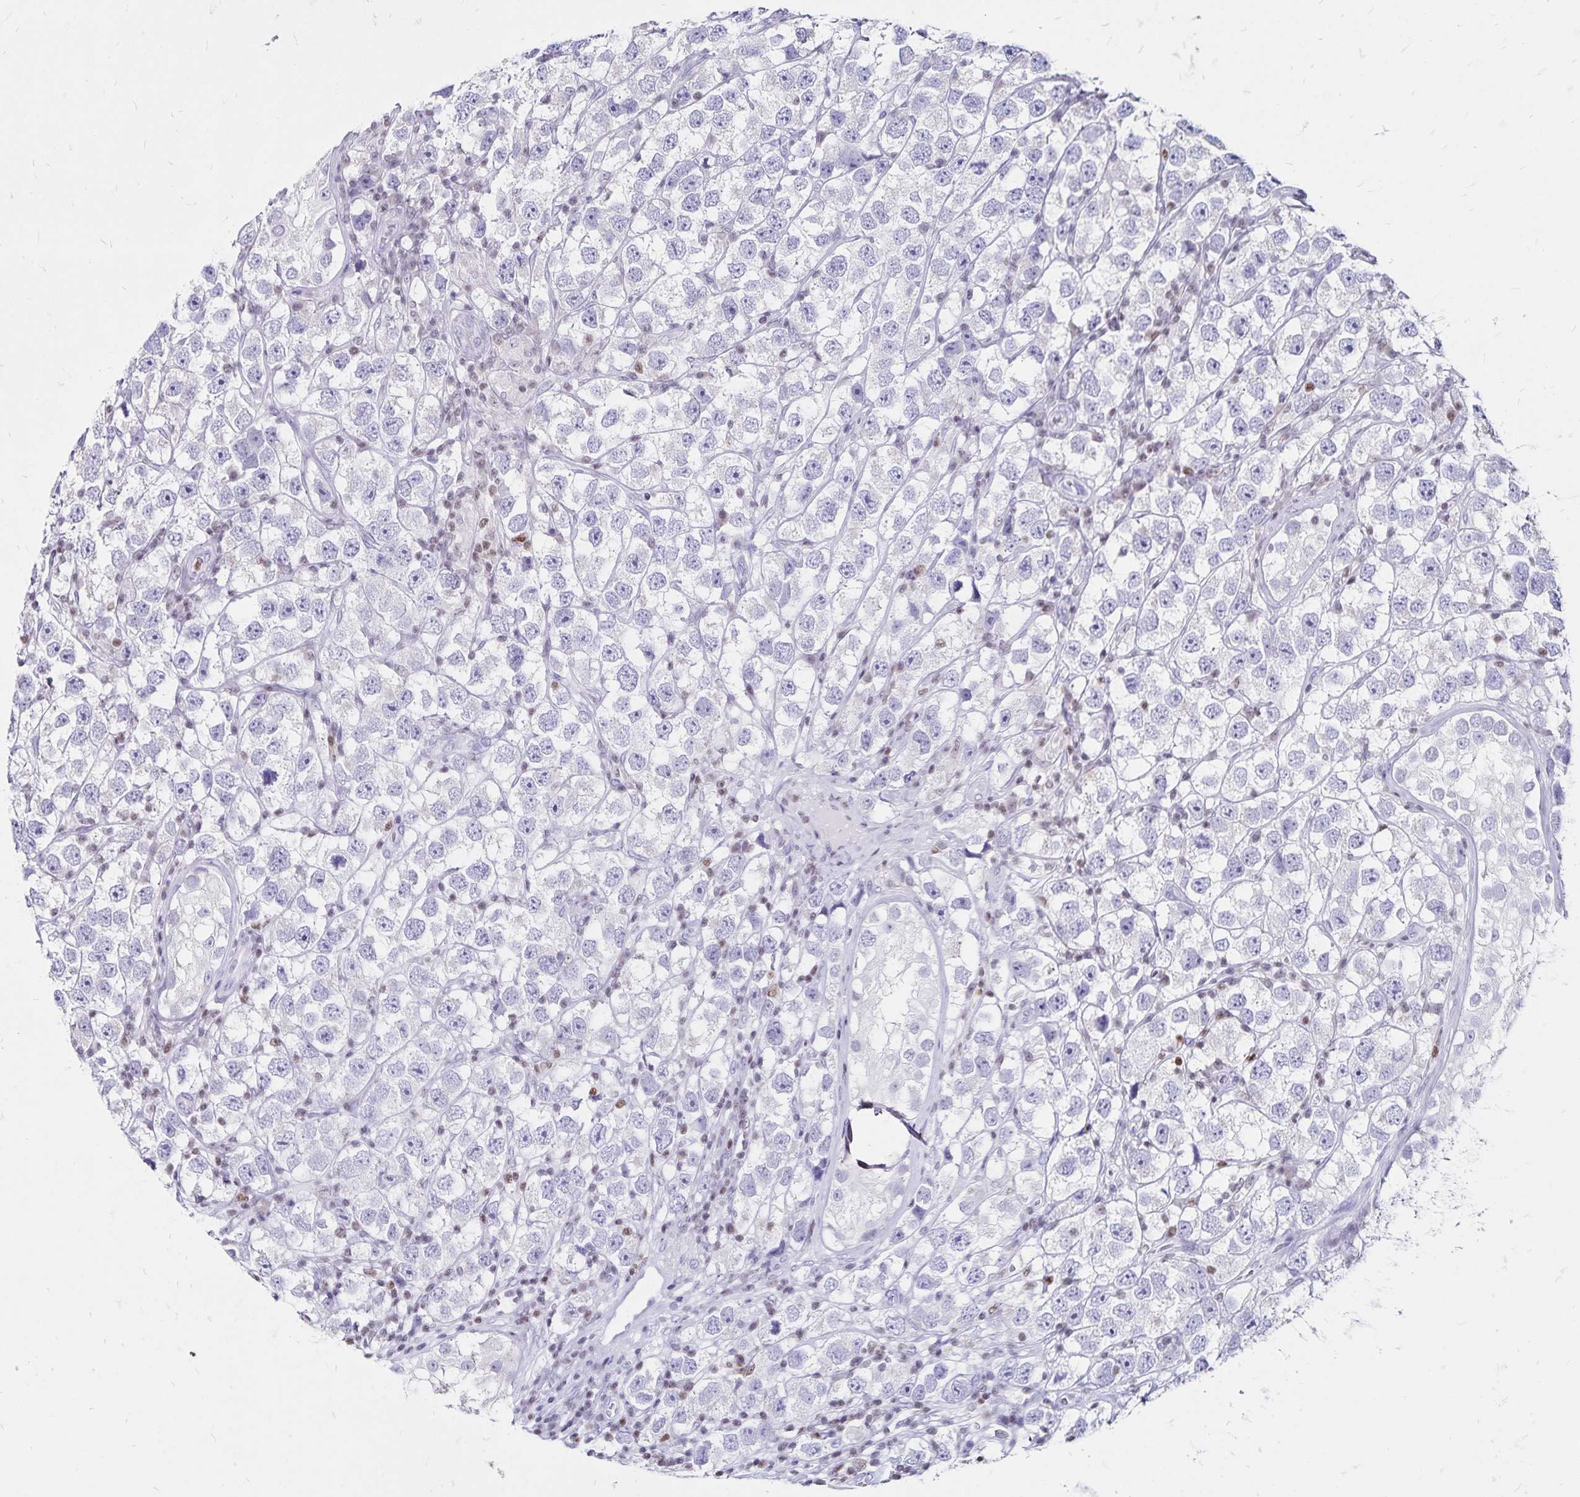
{"staining": {"intensity": "negative", "quantity": "none", "location": "none"}, "tissue": "testis cancer", "cell_type": "Tumor cells", "image_type": "cancer", "snomed": [{"axis": "morphology", "description": "Seminoma, NOS"}, {"axis": "topography", "description": "Testis"}], "caption": "This is an immunohistochemistry photomicrograph of human seminoma (testis). There is no staining in tumor cells.", "gene": "IKZF1", "patient": {"sex": "male", "age": 26}}